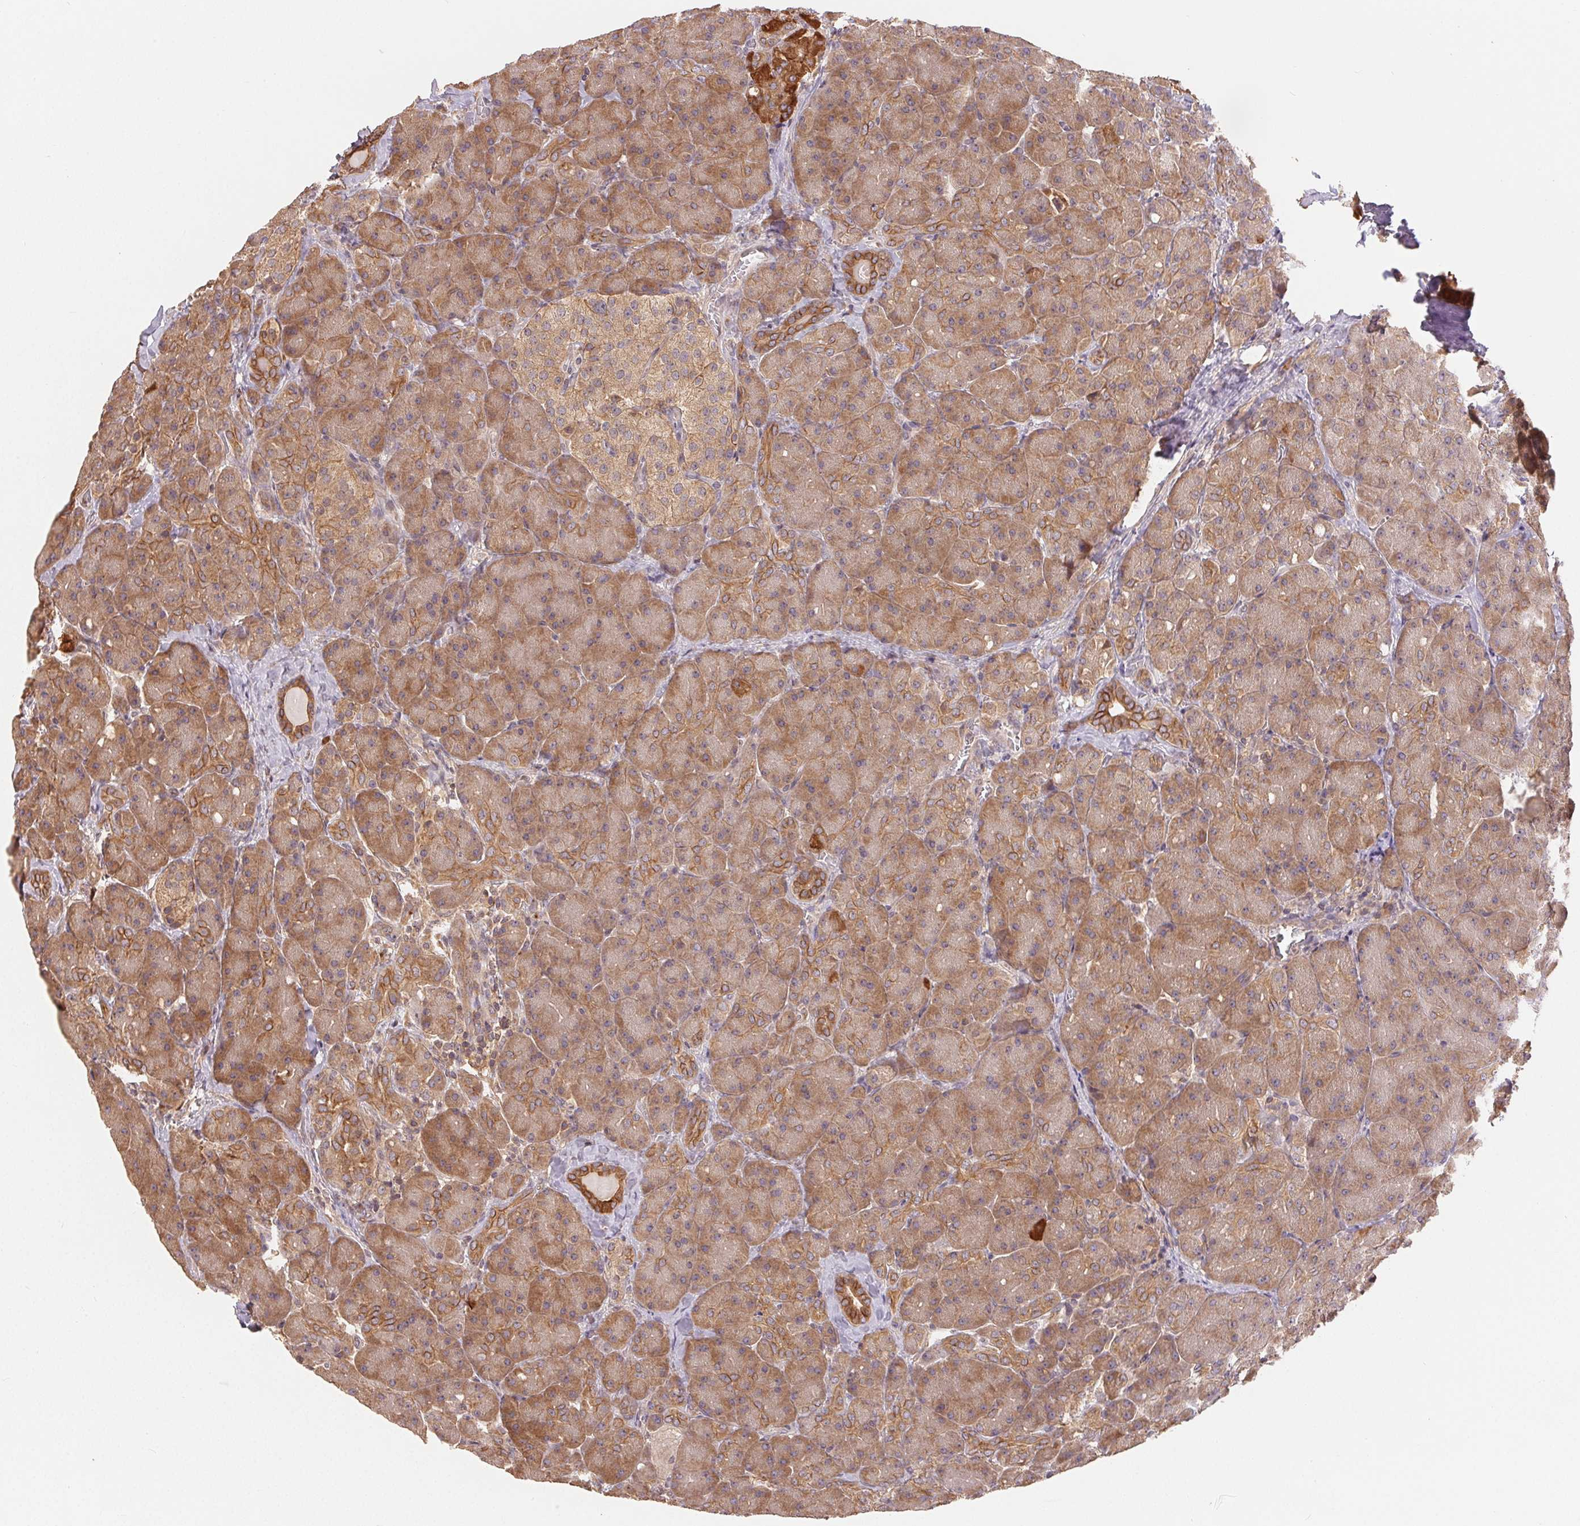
{"staining": {"intensity": "moderate", "quantity": ">75%", "location": "cytoplasmic/membranous"}, "tissue": "pancreas", "cell_type": "Exocrine glandular cells", "image_type": "normal", "snomed": [{"axis": "morphology", "description": "Normal tissue, NOS"}, {"axis": "topography", "description": "Pancreas"}], "caption": "Immunohistochemical staining of benign human pancreas demonstrates moderate cytoplasmic/membranous protein positivity in approximately >75% of exocrine glandular cells.", "gene": "MAPKAPK2", "patient": {"sex": "male", "age": 55}}